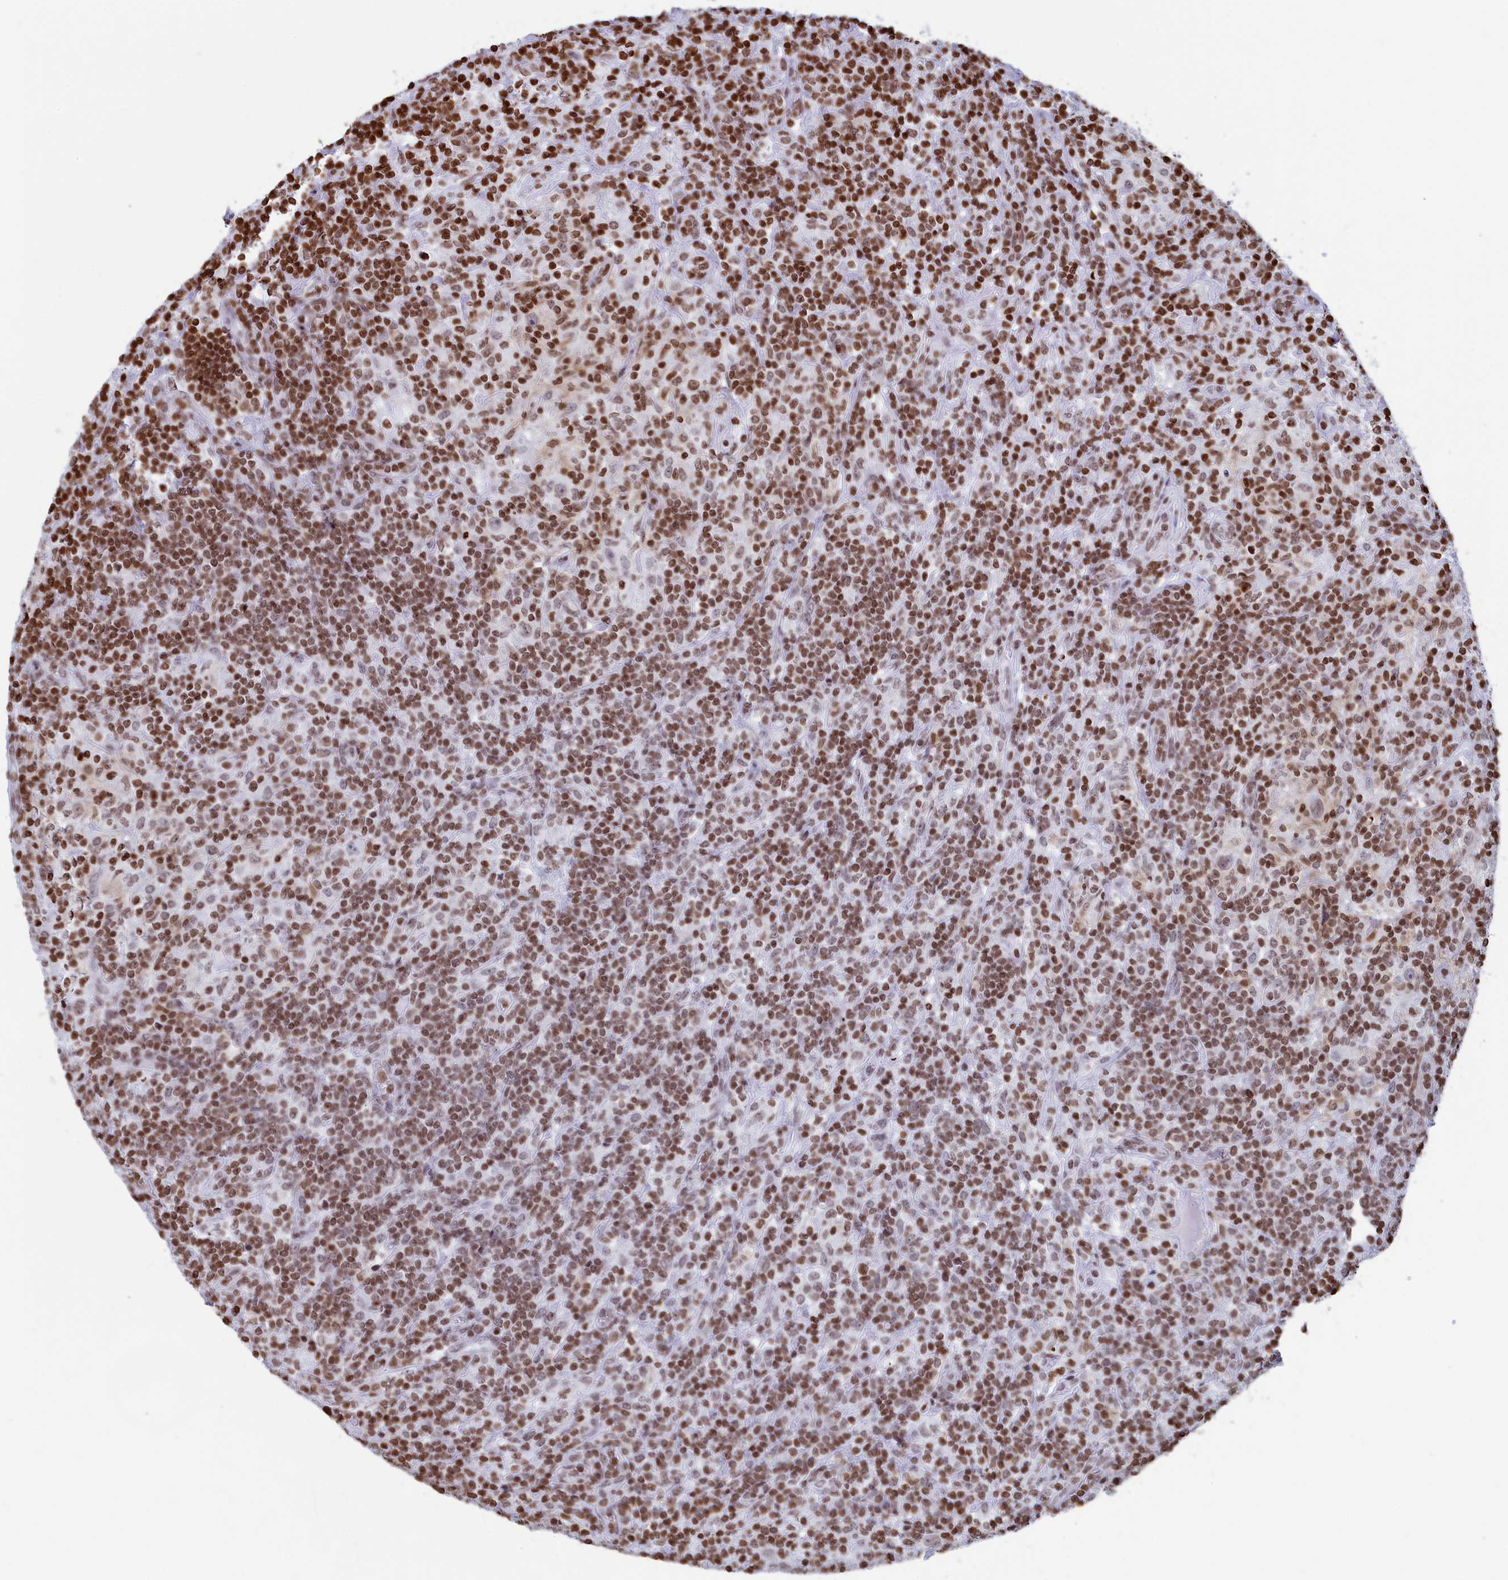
{"staining": {"intensity": "weak", "quantity": "25%-75%", "location": "nuclear"}, "tissue": "lymphoma", "cell_type": "Tumor cells", "image_type": "cancer", "snomed": [{"axis": "morphology", "description": "Hodgkin's disease, NOS"}, {"axis": "topography", "description": "Lymph node"}], "caption": "Immunohistochemistry of lymphoma demonstrates low levels of weak nuclear expression in about 25%-75% of tumor cells.", "gene": "APOBEC3A", "patient": {"sex": "male", "age": 70}}